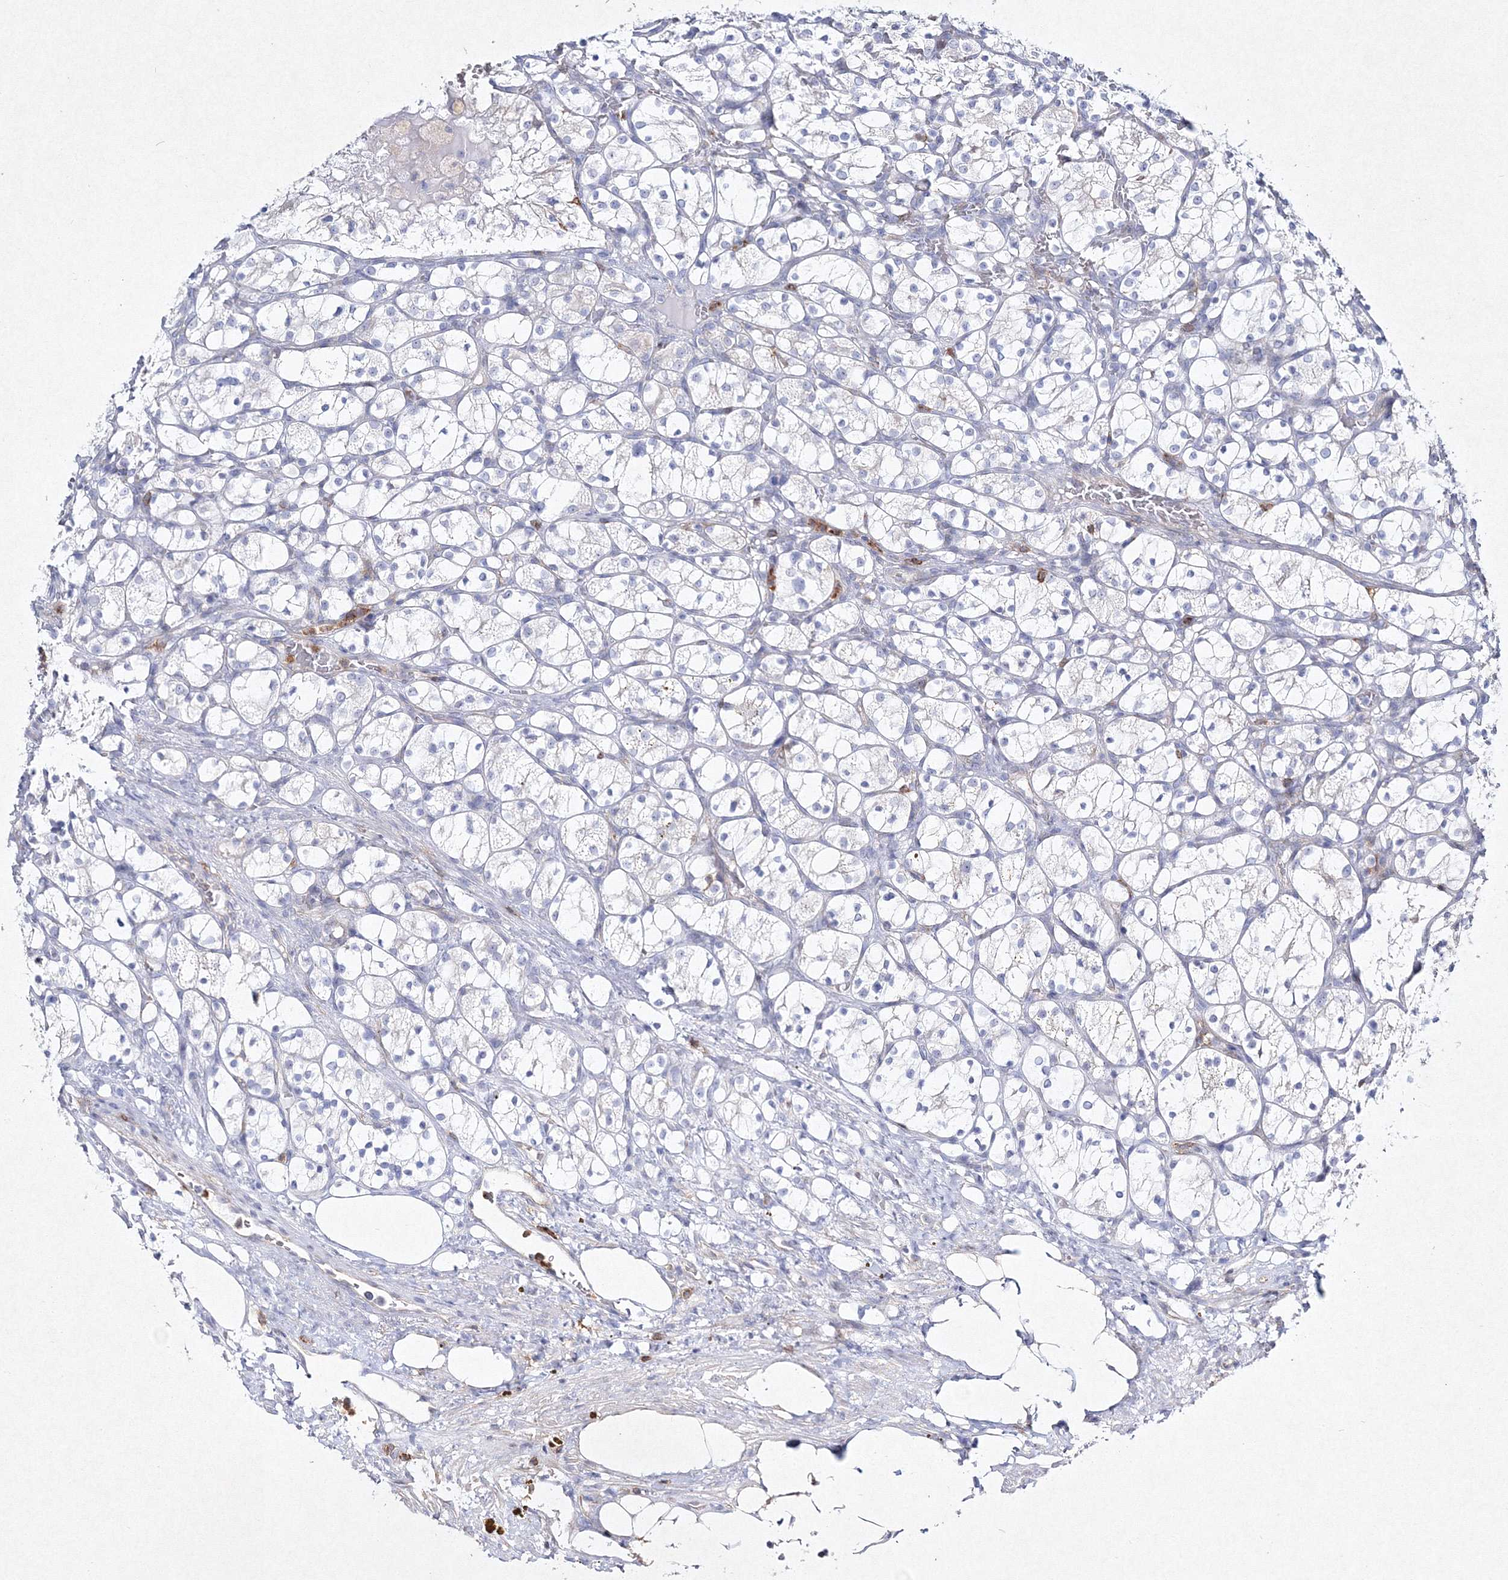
{"staining": {"intensity": "negative", "quantity": "none", "location": "none"}, "tissue": "renal cancer", "cell_type": "Tumor cells", "image_type": "cancer", "snomed": [{"axis": "morphology", "description": "Adenocarcinoma, NOS"}, {"axis": "topography", "description": "Kidney"}], "caption": "Immunohistochemistry micrograph of neoplastic tissue: human renal adenocarcinoma stained with DAB shows no significant protein staining in tumor cells.", "gene": "HCST", "patient": {"sex": "female", "age": 69}}